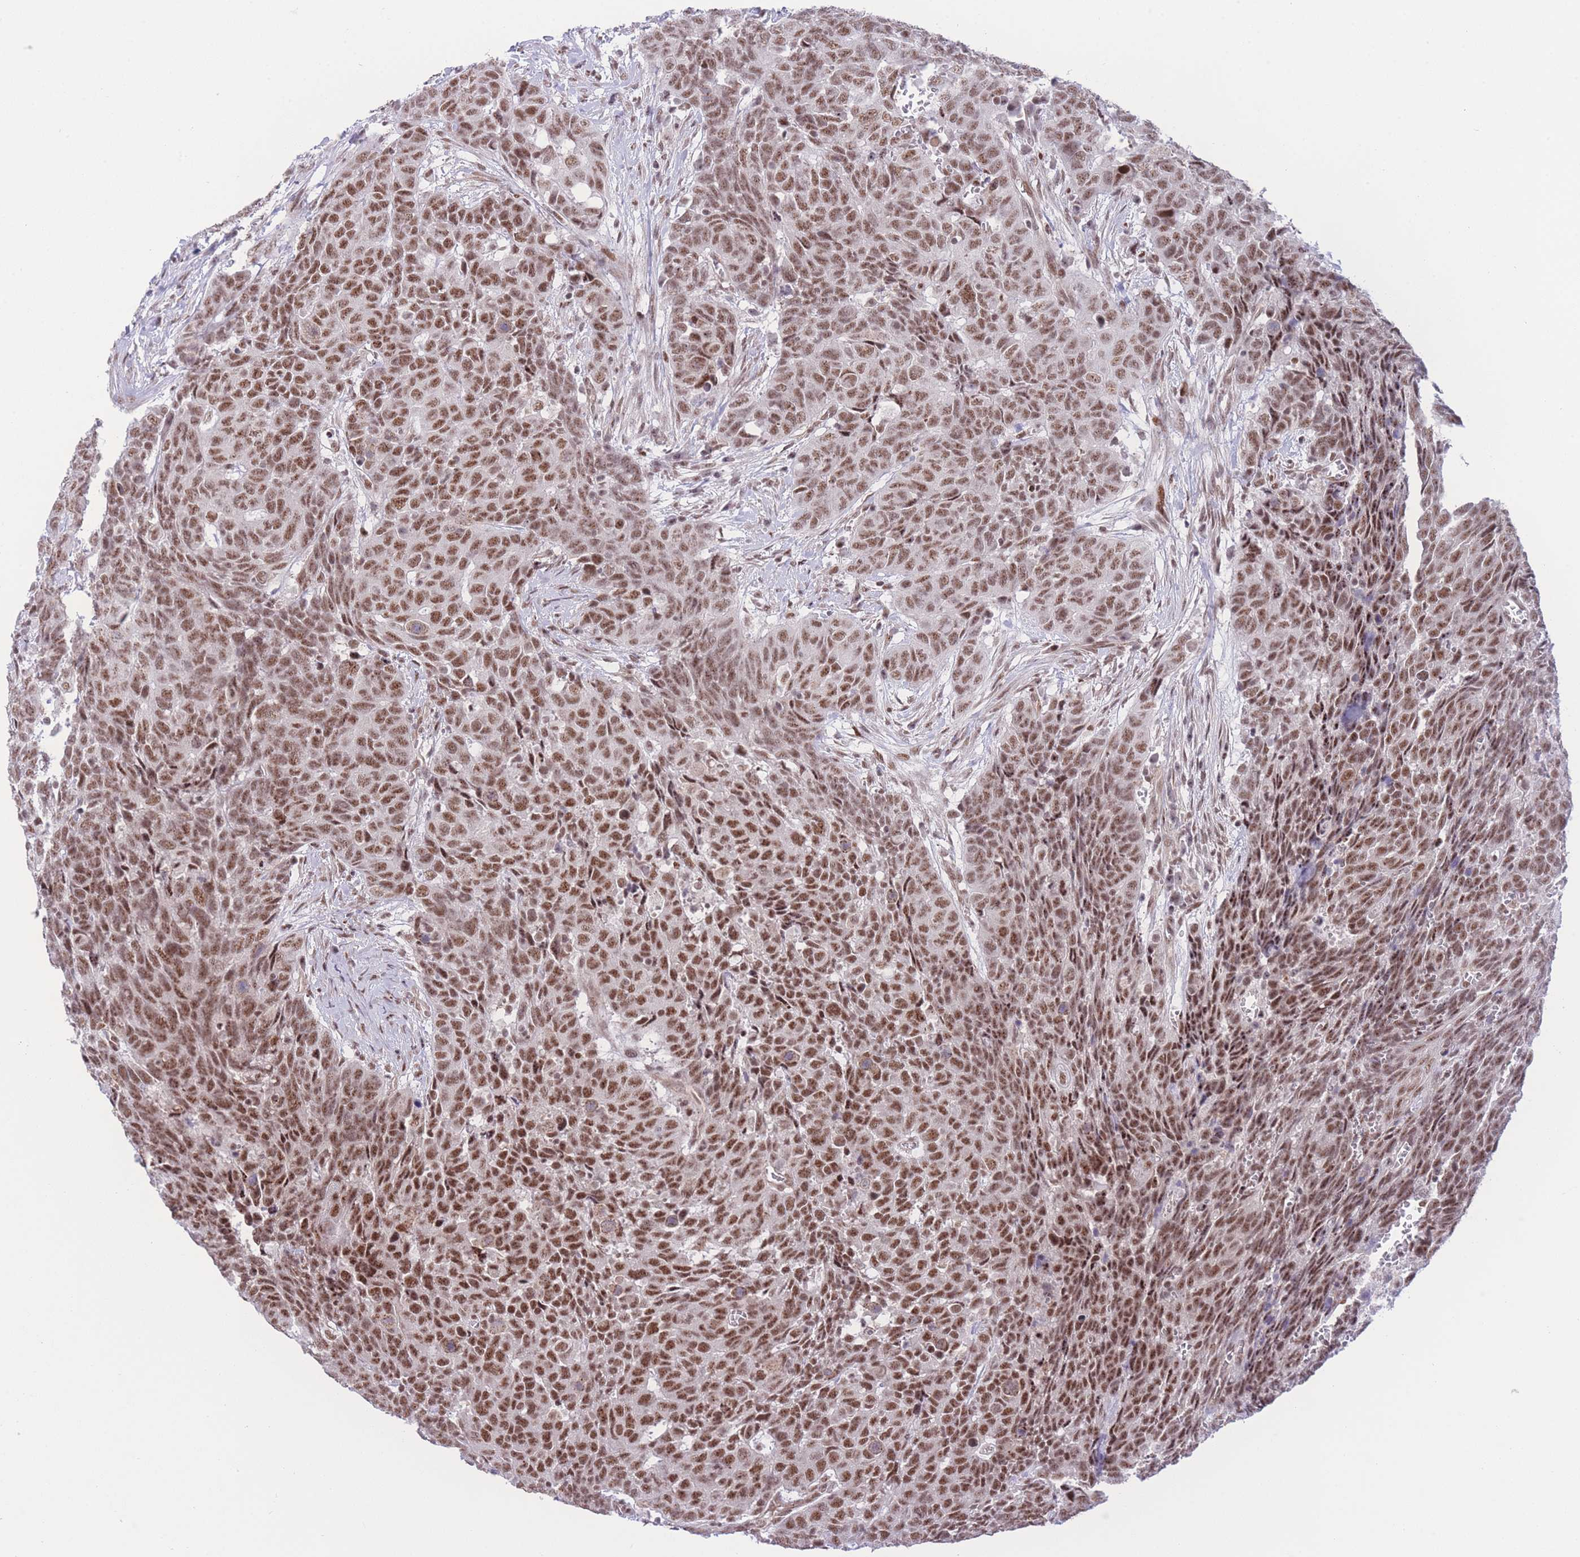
{"staining": {"intensity": "moderate", "quantity": ">75%", "location": "nuclear"}, "tissue": "head and neck cancer", "cell_type": "Tumor cells", "image_type": "cancer", "snomed": [{"axis": "morphology", "description": "Squamous cell carcinoma, NOS"}, {"axis": "topography", "description": "Head-Neck"}], "caption": "A histopathology image showing moderate nuclear expression in about >75% of tumor cells in squamous cell carcinoma (head and neck), as visualized by brown immunohistochemical staining.", "gene": "PCIF1", "patient": {"sex": "male", "age": 66}}